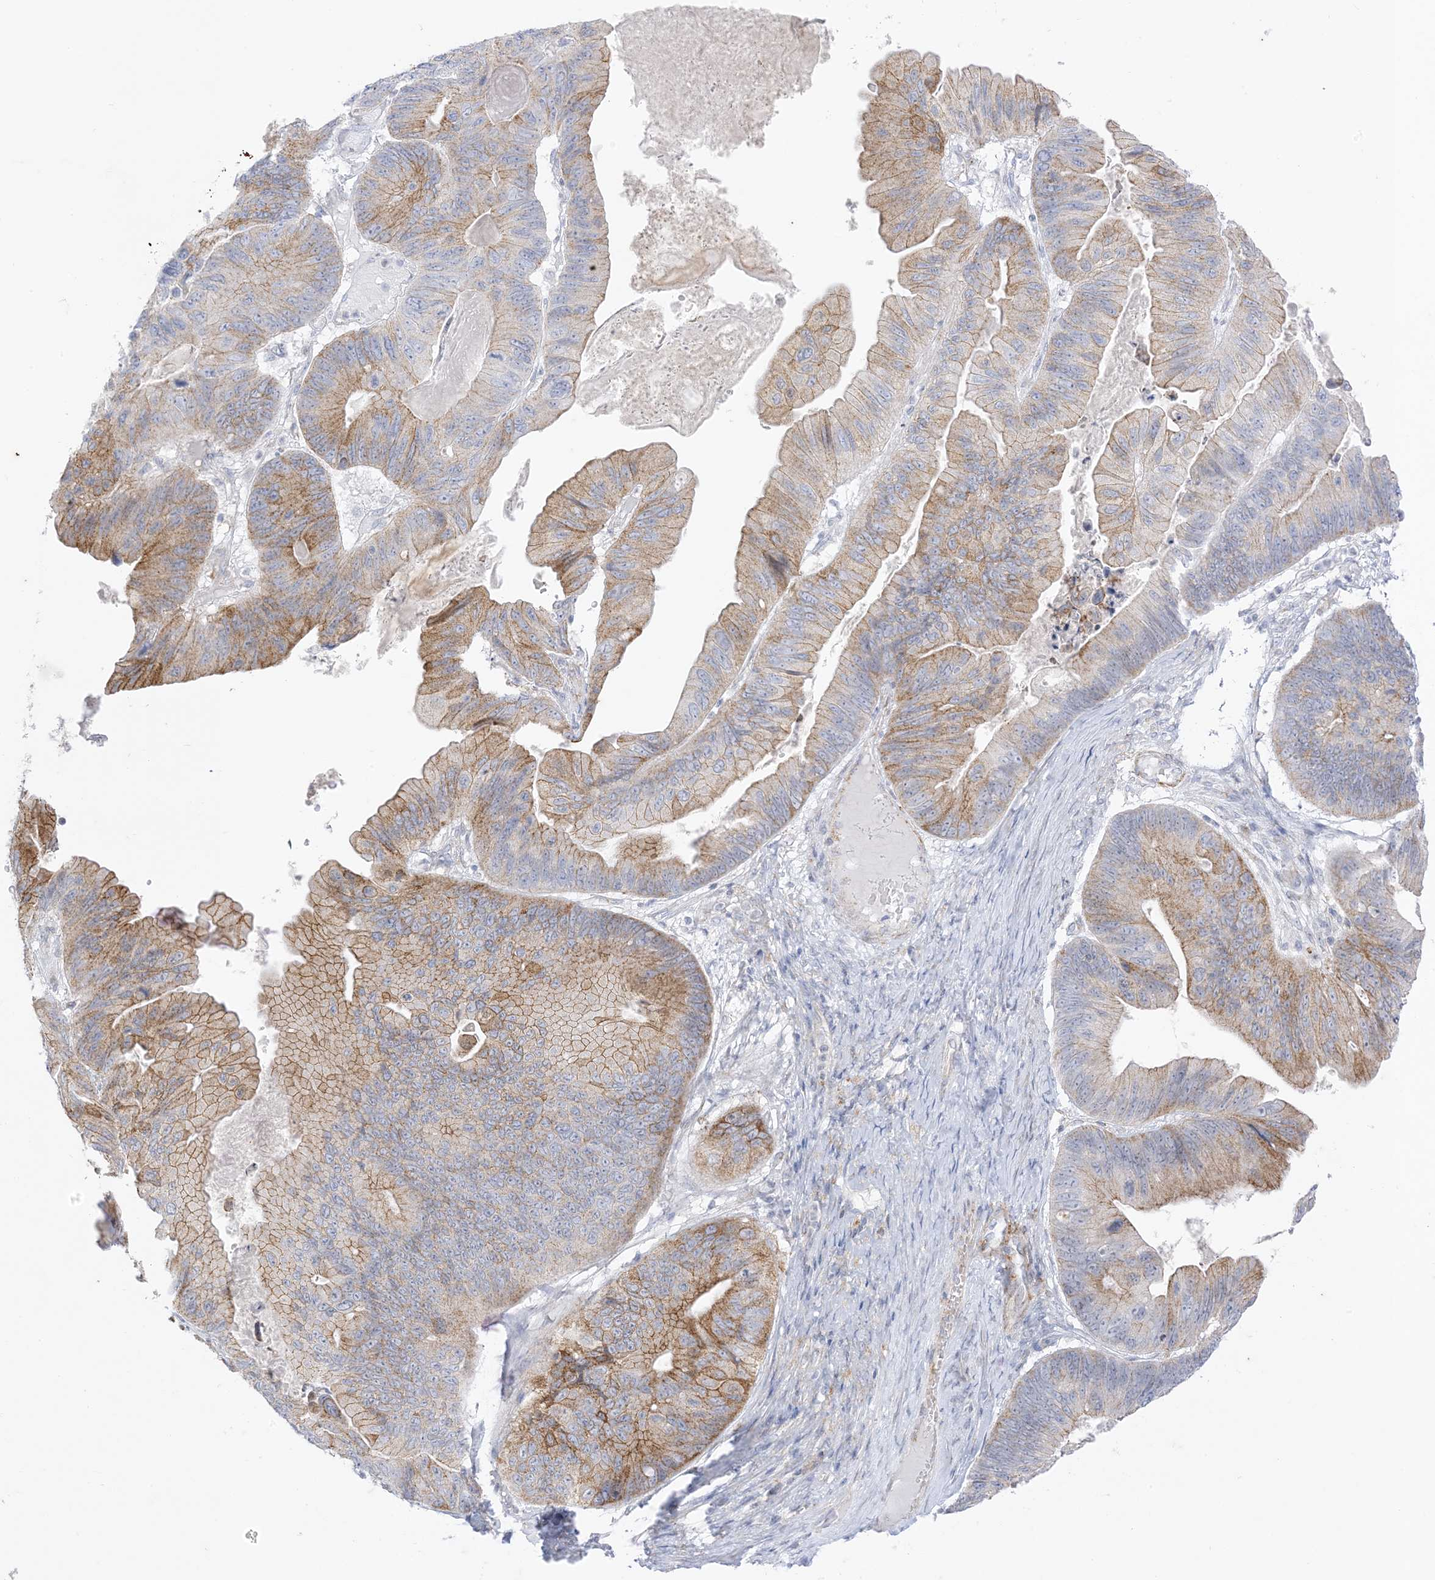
{"staining": {"intensity": "moderate", "quantity": "25%-75%", "location": "cytoplasmic/membranous"}, "tissue": "ovarian cancer", "cell_type": "Tumor cells", "image_type": "cancer", "snomed": [{"axis": "morphology", "description": "Cystadenocarcinoma, mucinous, NOS"}, {"axis": "topography", "description": "Ovary"}], "caption": "The photomicrograph displays immunohistochemical staining of ovarian cancer (mucinous cystadenocarcinoma). There is moderate cytoplasmic/membranous staining is seen in approximately 25%-75% of tumor cells.", "gene": "RAC1", "patient": {"sex": "female", "age": 61}}